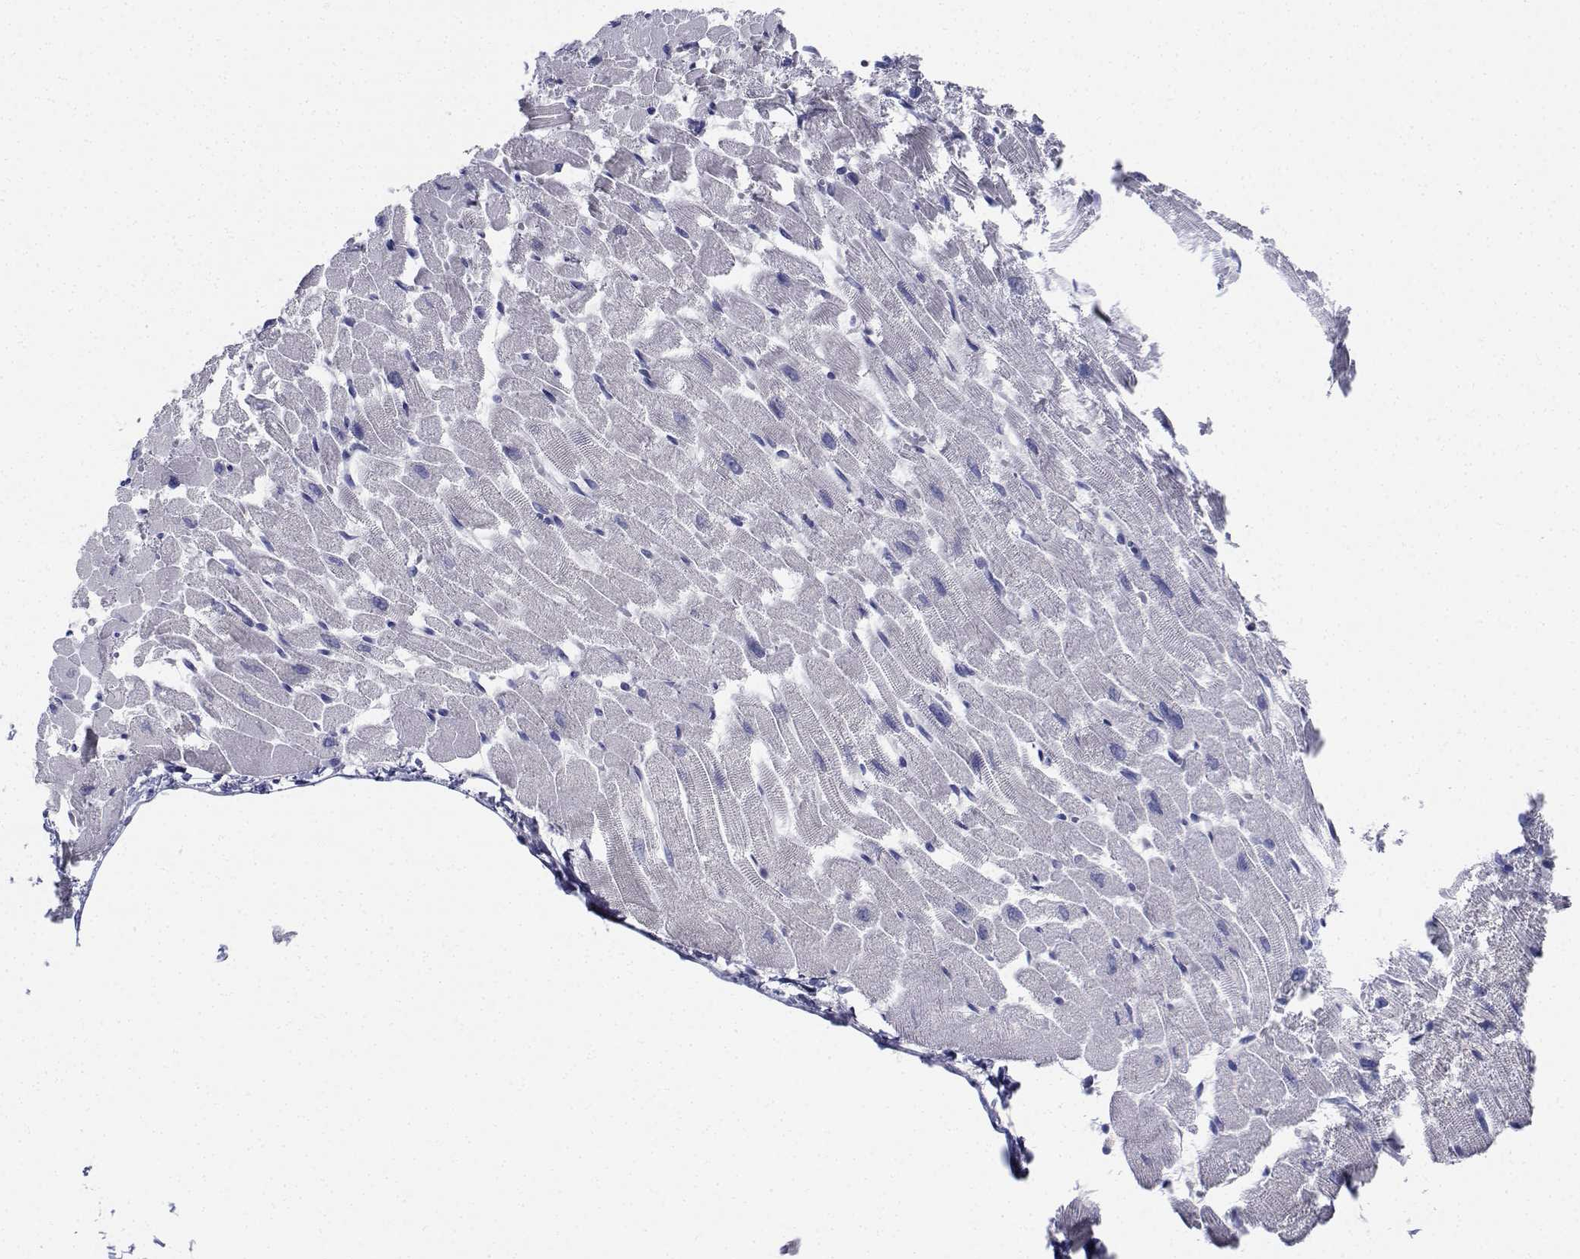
{"staining": {"intensity": "negative", "quantity": "none", "location": "none"}, "tissue": "heart muscle", "cell_type": "Cardiomyocytes", "image_type": "normal", "snomed": [{"axis": "morphology", "description": "Normal tissue, NOS"}, {"axis": "topography", "description": "Heart"}], "caption": "Heart muscle stained for a protein using IHC shows no positivity cardiomyocytes.", "gene": "CDHR3", "patient": {"sex": "female", "age": 52}}